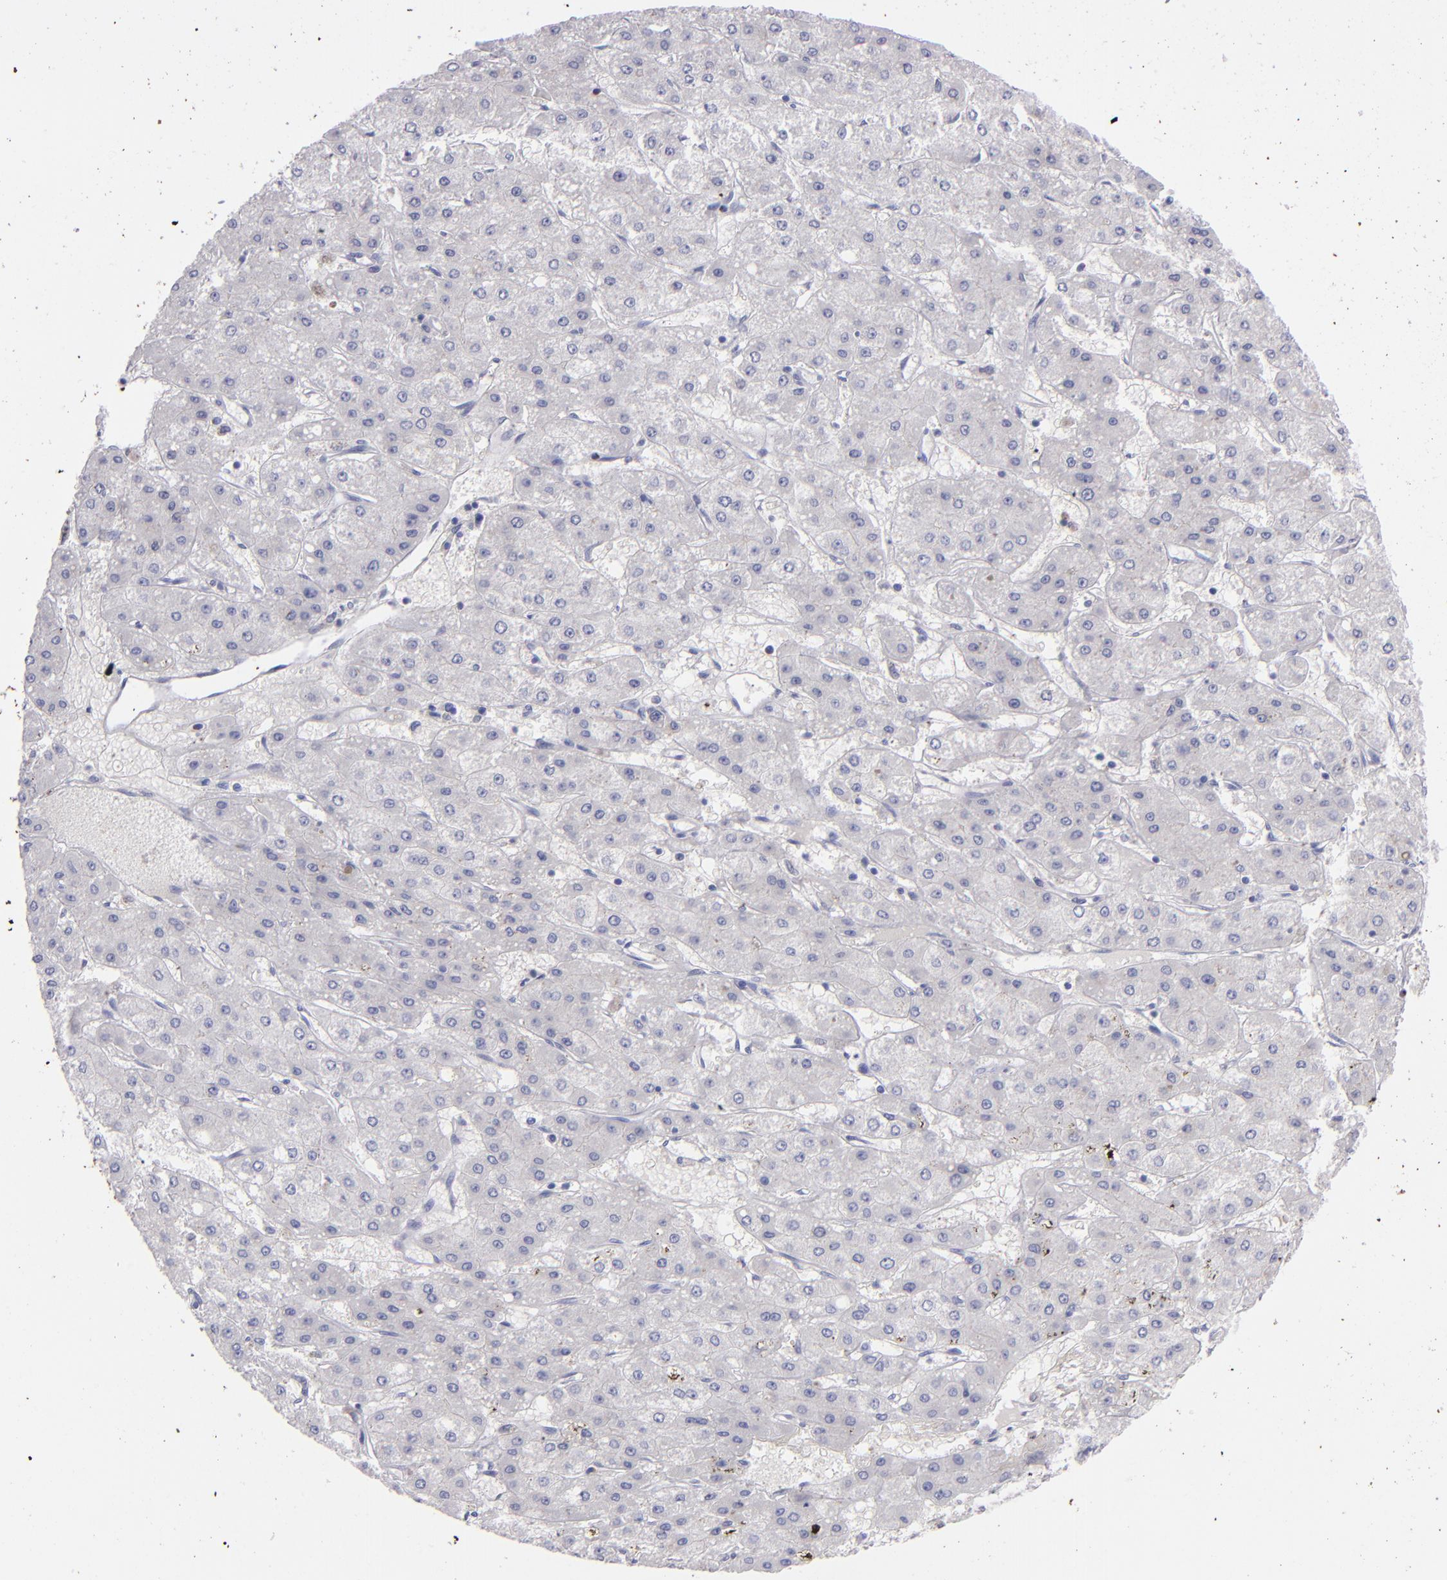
{"staining": {"intensity": "negative", "quantity": "none", "location": "none"}, "tissue": "liver cancer", "cell_type": "Tumor cells", "image_type": "cancer", "snomed": [{"axis": "morphology", "description": "Carcinoma, Hepatocellular, NOS"}, {"axis": "topography", "description": "Liver"}], "caption": "Immunohistochemistry (IHC) of human hepatocellular carcinoma (liver) shows no staining in tumor cells. The staining was performed using DAB (3,3'-diaminobenzidine) to visualize the protein expression in brown, while the nuclei were stained in blue with hematoxylin (Magnification: 20x).", "gene": "SNAP25", "patient": {"sex": "female", "age": 52}}